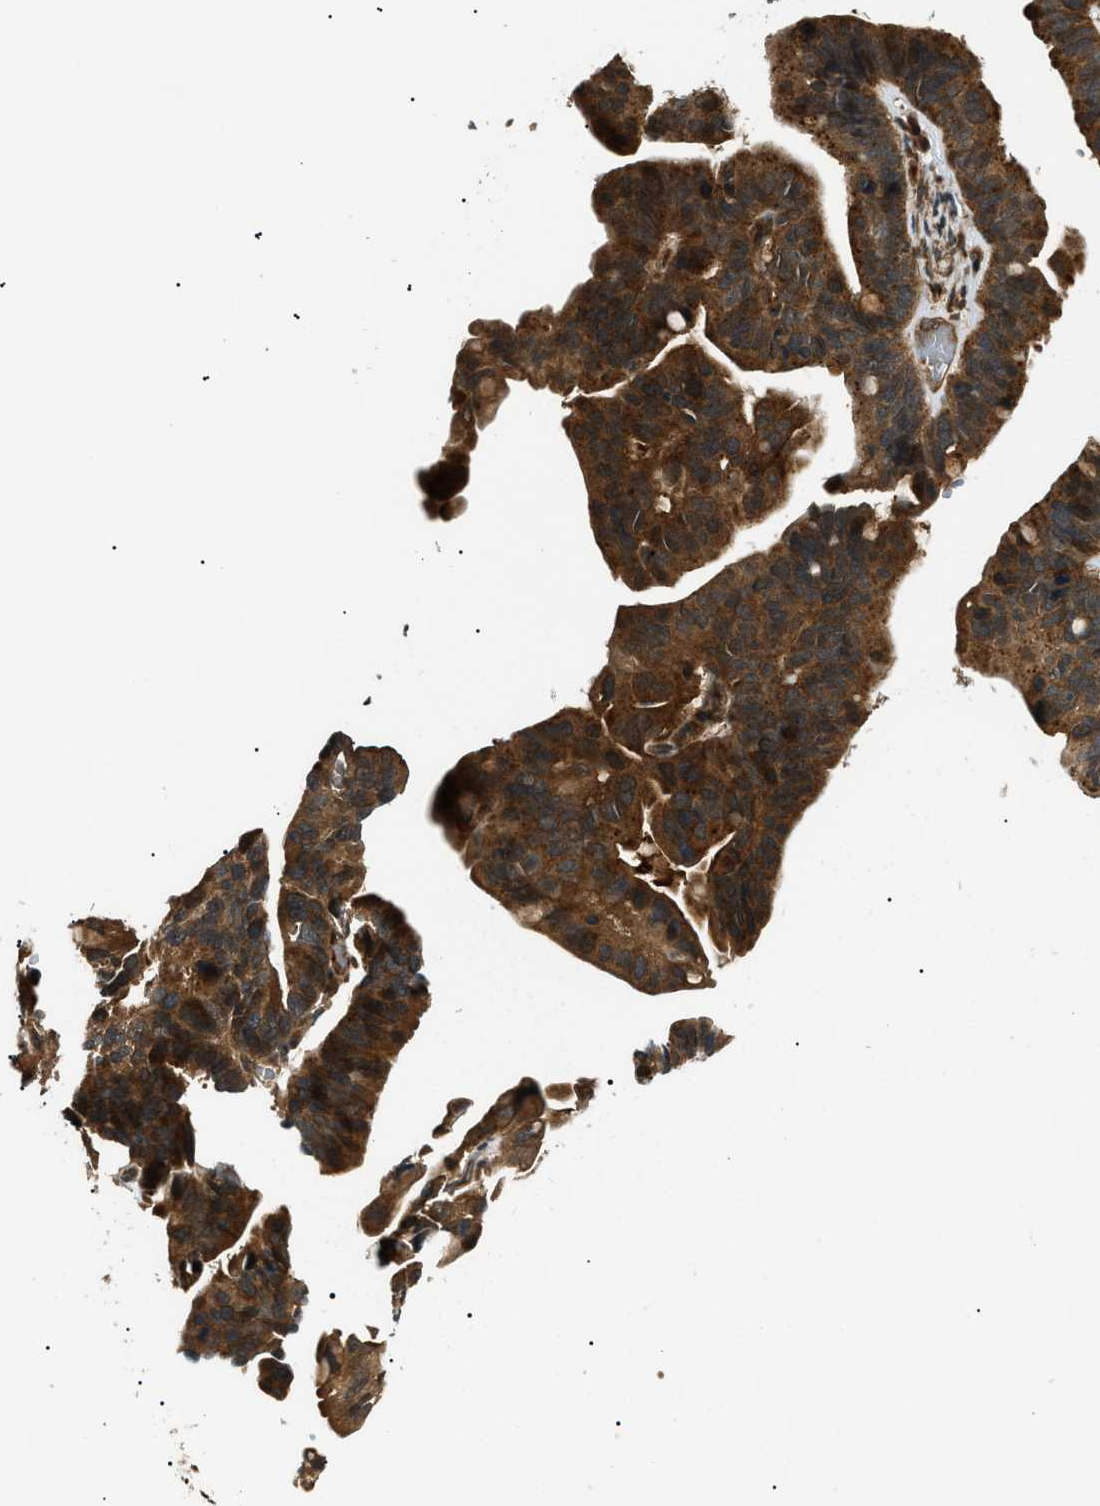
{"staining": {"intensity": "strong", "quantity": ">75%", "location": "cytoplasmic/membranous"}, "tissue": "ovarian cancer", "cell_type": "Tumor cells", "image_type": "cancer", "snomed": [{"axis": "morphology", "description": "Cystadenocarcinoma, serous, NOS"}, {"axis": "topography", "description": "Ovary"}], "caption": "Immunohistochemical staining of human ovarian cancer reveals strong cytoplasmic/membranous protein expression in approximately >75% of tumor cells.", "gene": "ATP6AP1", "patient": {"sex": "female", "age": 56}}